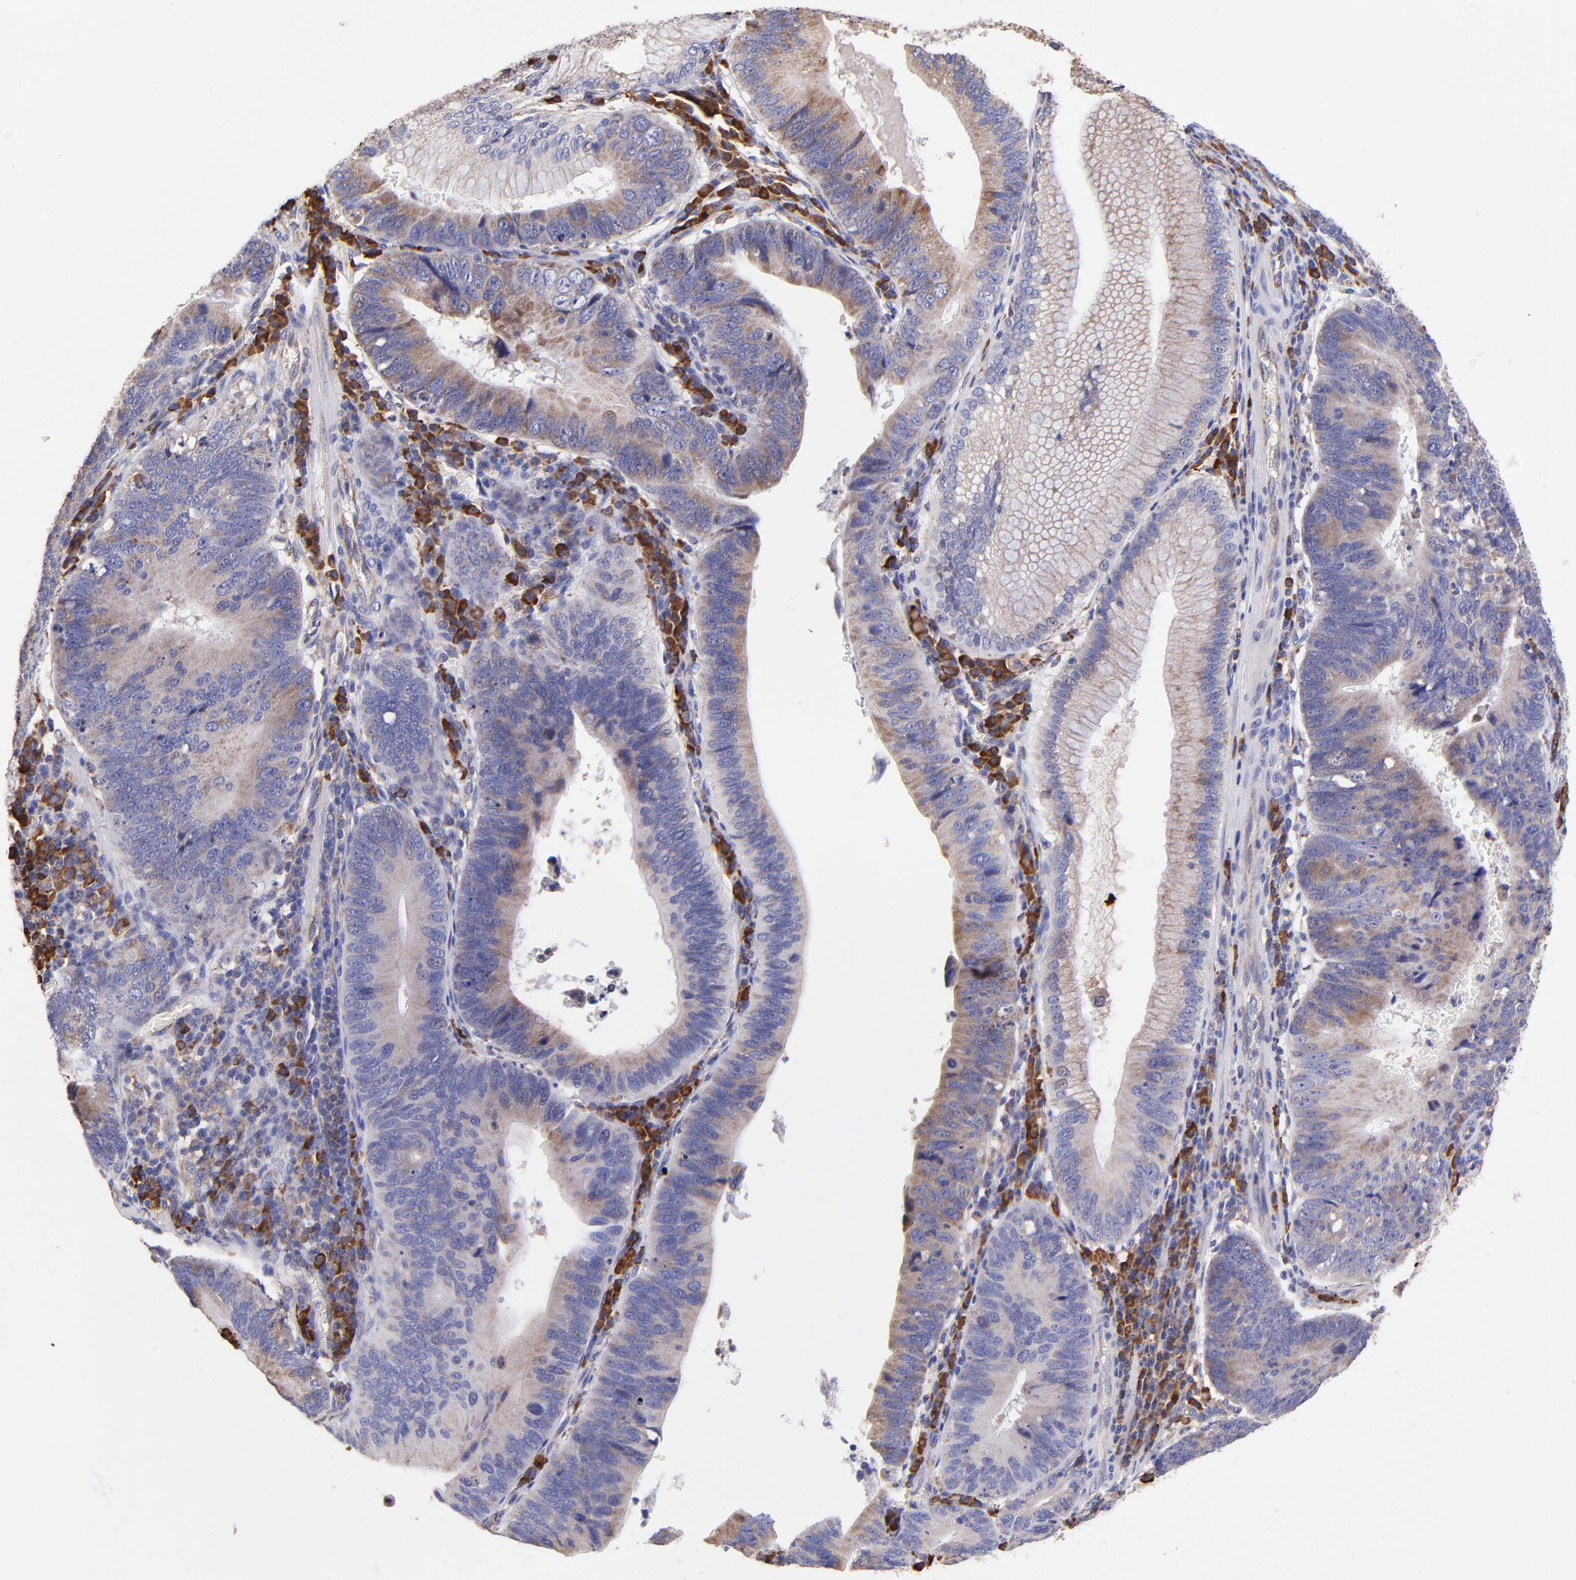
{"staining": {"intensity": "weak", "quantity": ">75%", "location": "cytoplasmic/membranous"}, "tissue": "stomach cancer", "cell_type": "Tumor cells", "image_type": "cancer", "snomed": [{"axis": "morphology", "description": "Adenocarcinoma, NOS"}, {"axis": "topography", "description": "Stomach"}], "caption": "High-magnification brightfield microscopy of stomach adenocarcinoma stained with DAB (3,3'-diaminobenzidine) (brown) and counterstained with hematoxylin (blue). tumor cells exhibit weak cytoplasmic/membranous positivity is identified in approximately>75% of cells. The protein is stained brown, and the nuclei are stained in blue (DAB IHC with brightfield microscopy, high magnification).", "gene": "PREX1", "patient": {"sex": "male", "age": 59}}